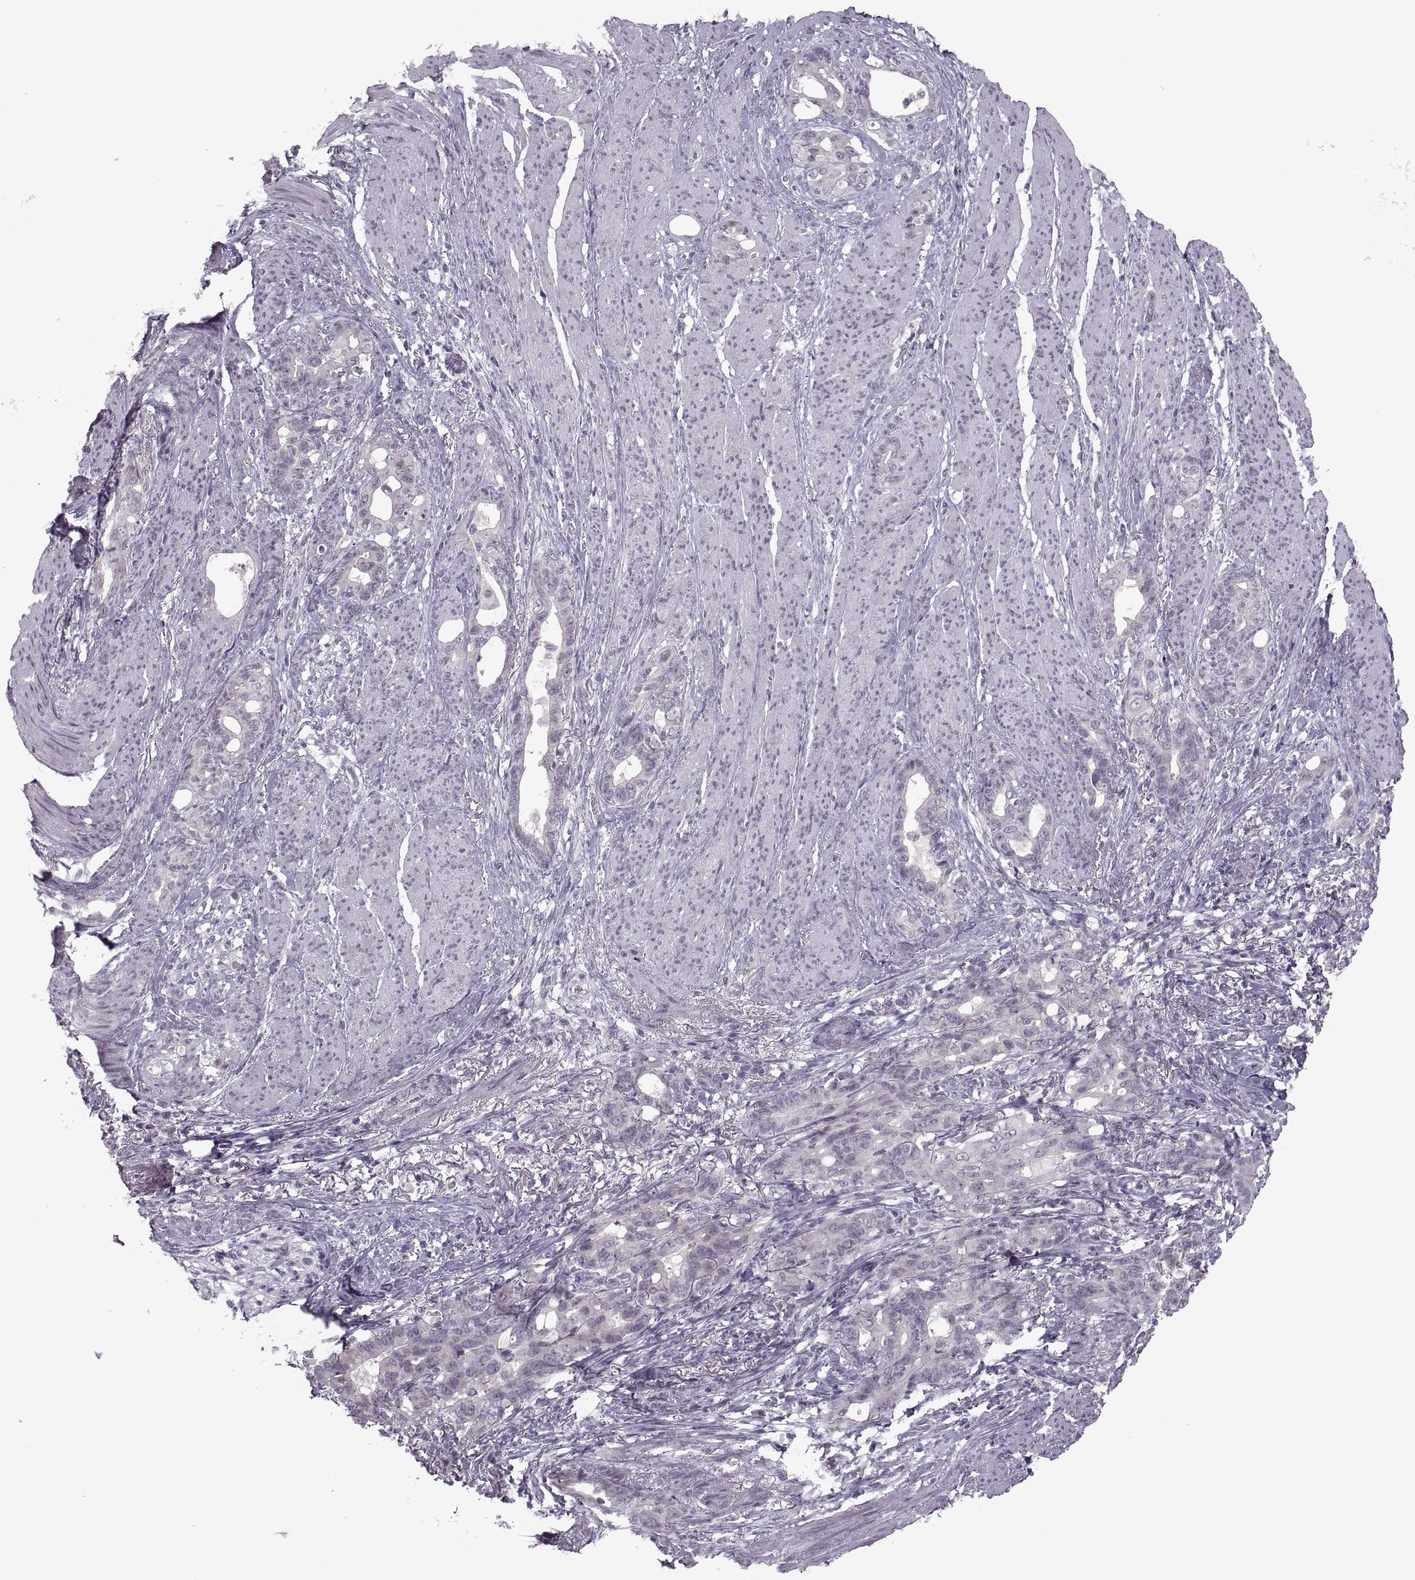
{"staining": {"intensity": "negative", "quantity": "none", "location": "none"}, "tissue": "stomach cancer", "cell_type": "Tumor cells", "image_type": "cancer", "snomed": [{"axis": "morphology", "description": "Normal tissue, NOS"}, {"axis": "morphology", "description": "Adenocarcinoma, NOS"}, {"axis": "topography", "description": "Esophagus"}, {"axis": "topography", "description": "Stomach, upper"}], "caption": "This is a image of immunohistochemistry staining of adenocarcinoma (stomach), which shows no expression in tumor cells.", "gene": "MGAT4D", "patient": {"sex": "male", "age": 62}}